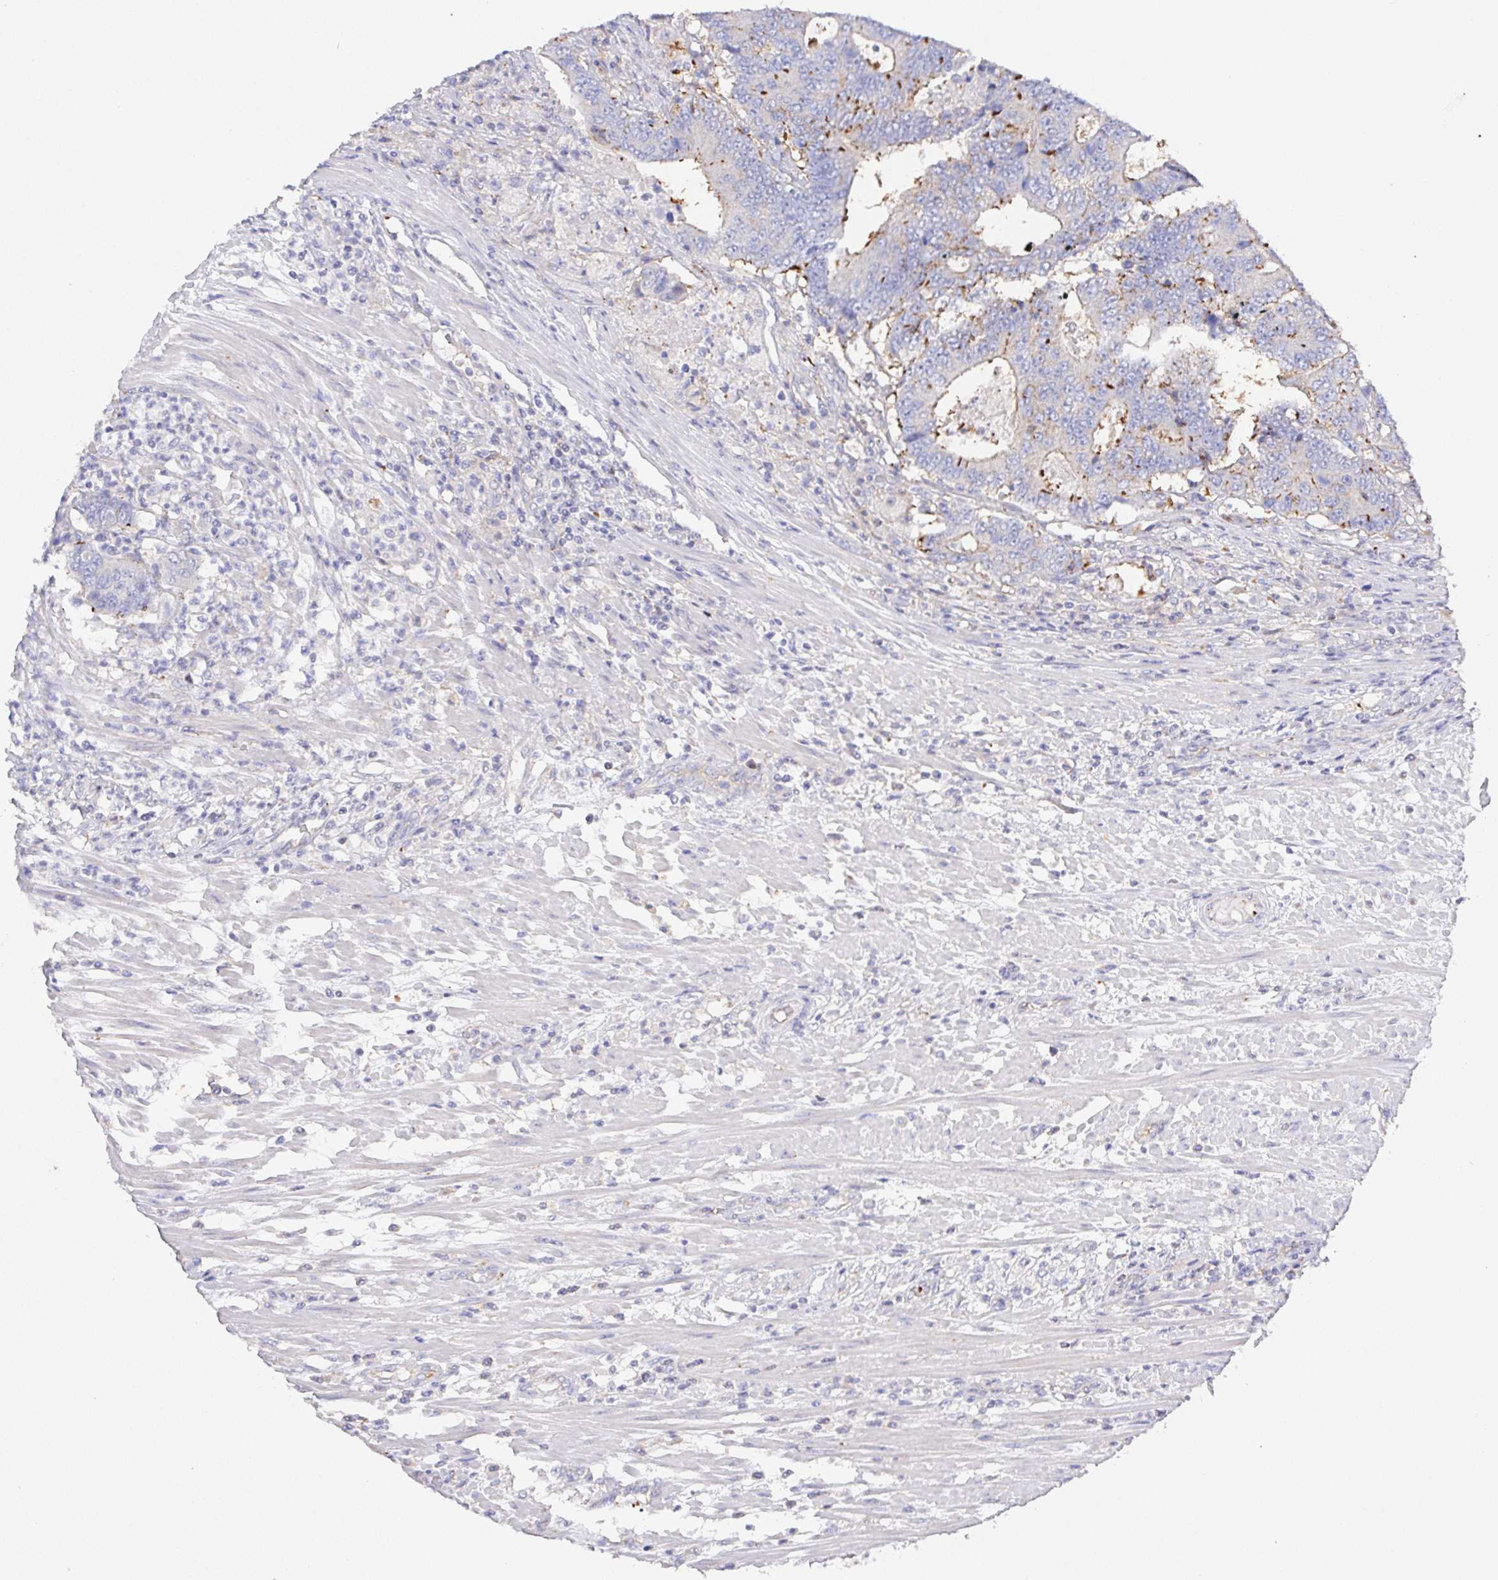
{"staining": {"intensity": "negative", "quantity": "none", "location": "none"}, "tissue": "colorectal cancer", "cell_type": "Tumor cells", "image_type": "cancer", "snomed": [{"axis": "morphology", "description": "Adenocarcinoma, NOS"}, {"axis": "topography", "description": "Colon"}], "caption": "IHC of adenocarcinoma (colorectal) shows no expression in tumor cells.", "gene": "PRG3", "patient": {"sex": "female", "age": 48}}